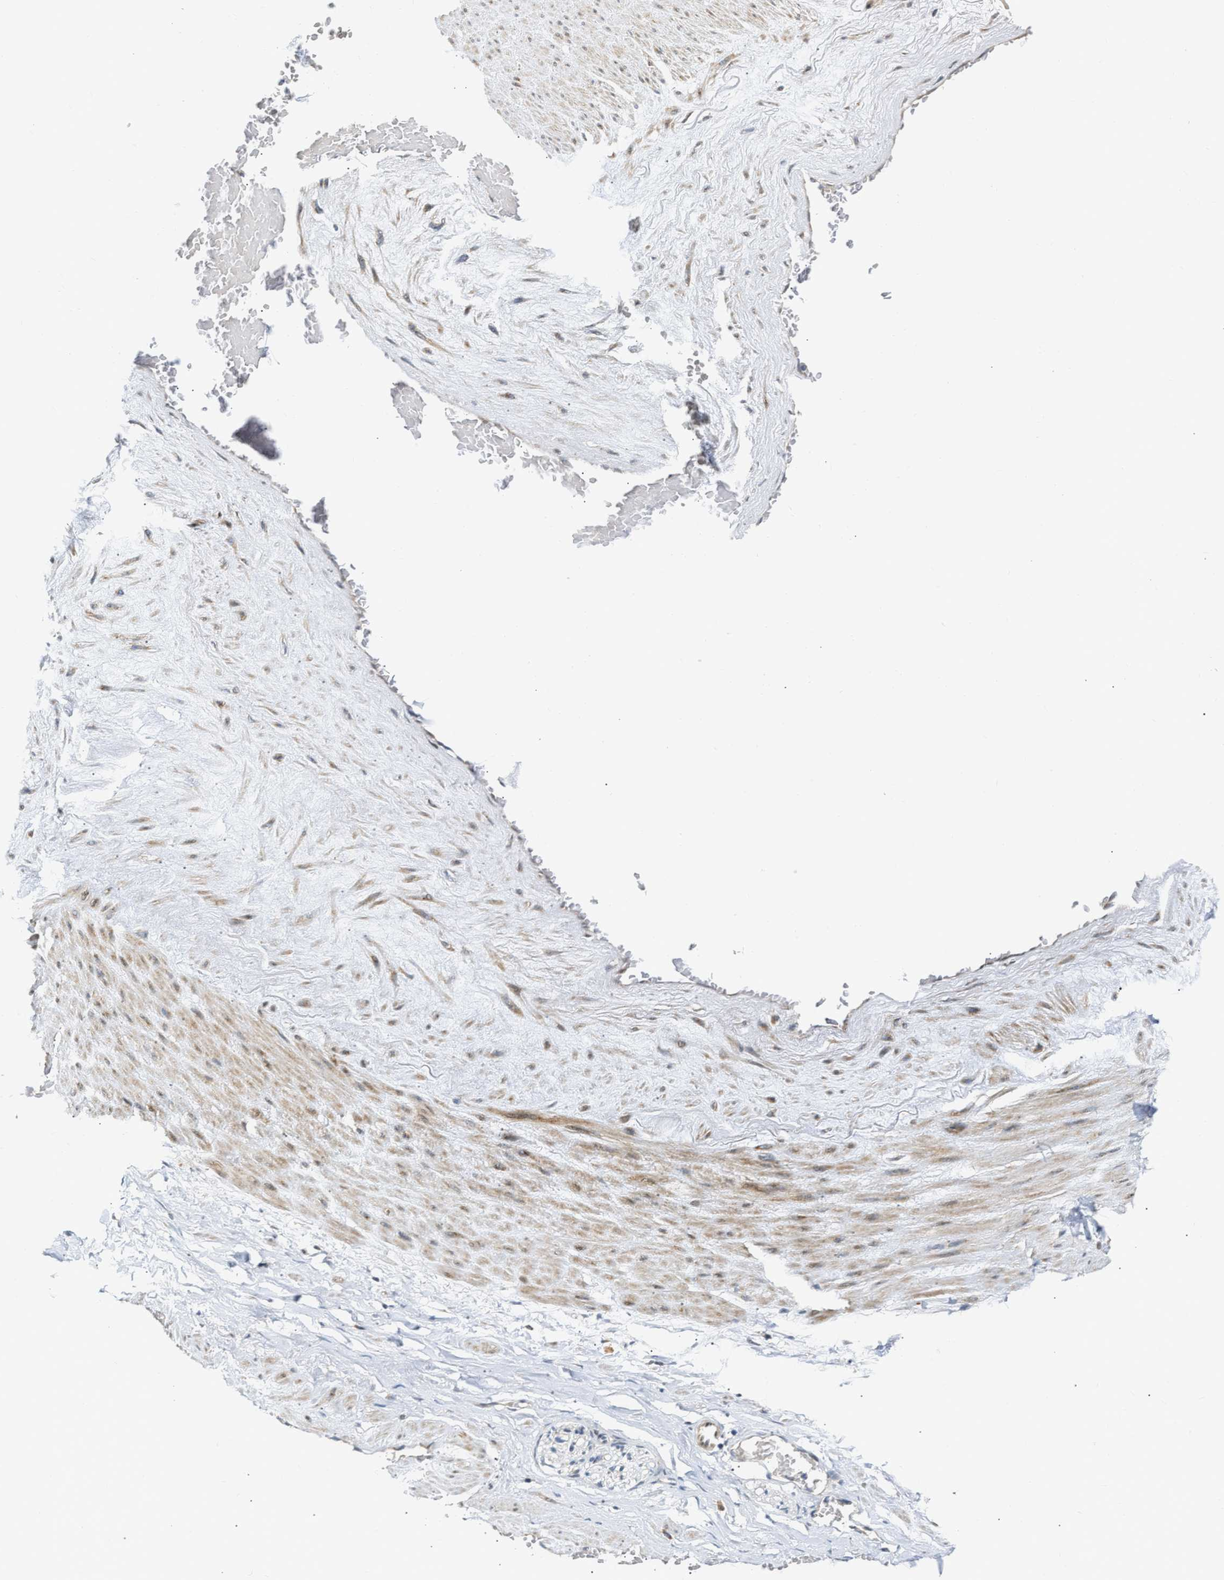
{"staining": {"intensity": "weak", "quantity": "25%-75%", "location": "cytoplasmic/membranous"}, "tissue": "adipose tissue", "cell_type": "Adipocytes", "image_type": "normal", "snomed": [{"axis": "morphology", "description": "Normal tissue, NOS"}, {"axis": "topography", "description": "Soft tissue"}, {"axis": "topography", "description": "Vascular tissue"}], "caption": "Immunohistochemical staining of unremarkable human adipose tissue demonstrates 25%-75% levels of weak cytoplasmic/membranous protein expression in approximately 25%-75% of adipocytes.", "gene": "DEPTOR", "patient": {"sex": "female", "age": 35}}